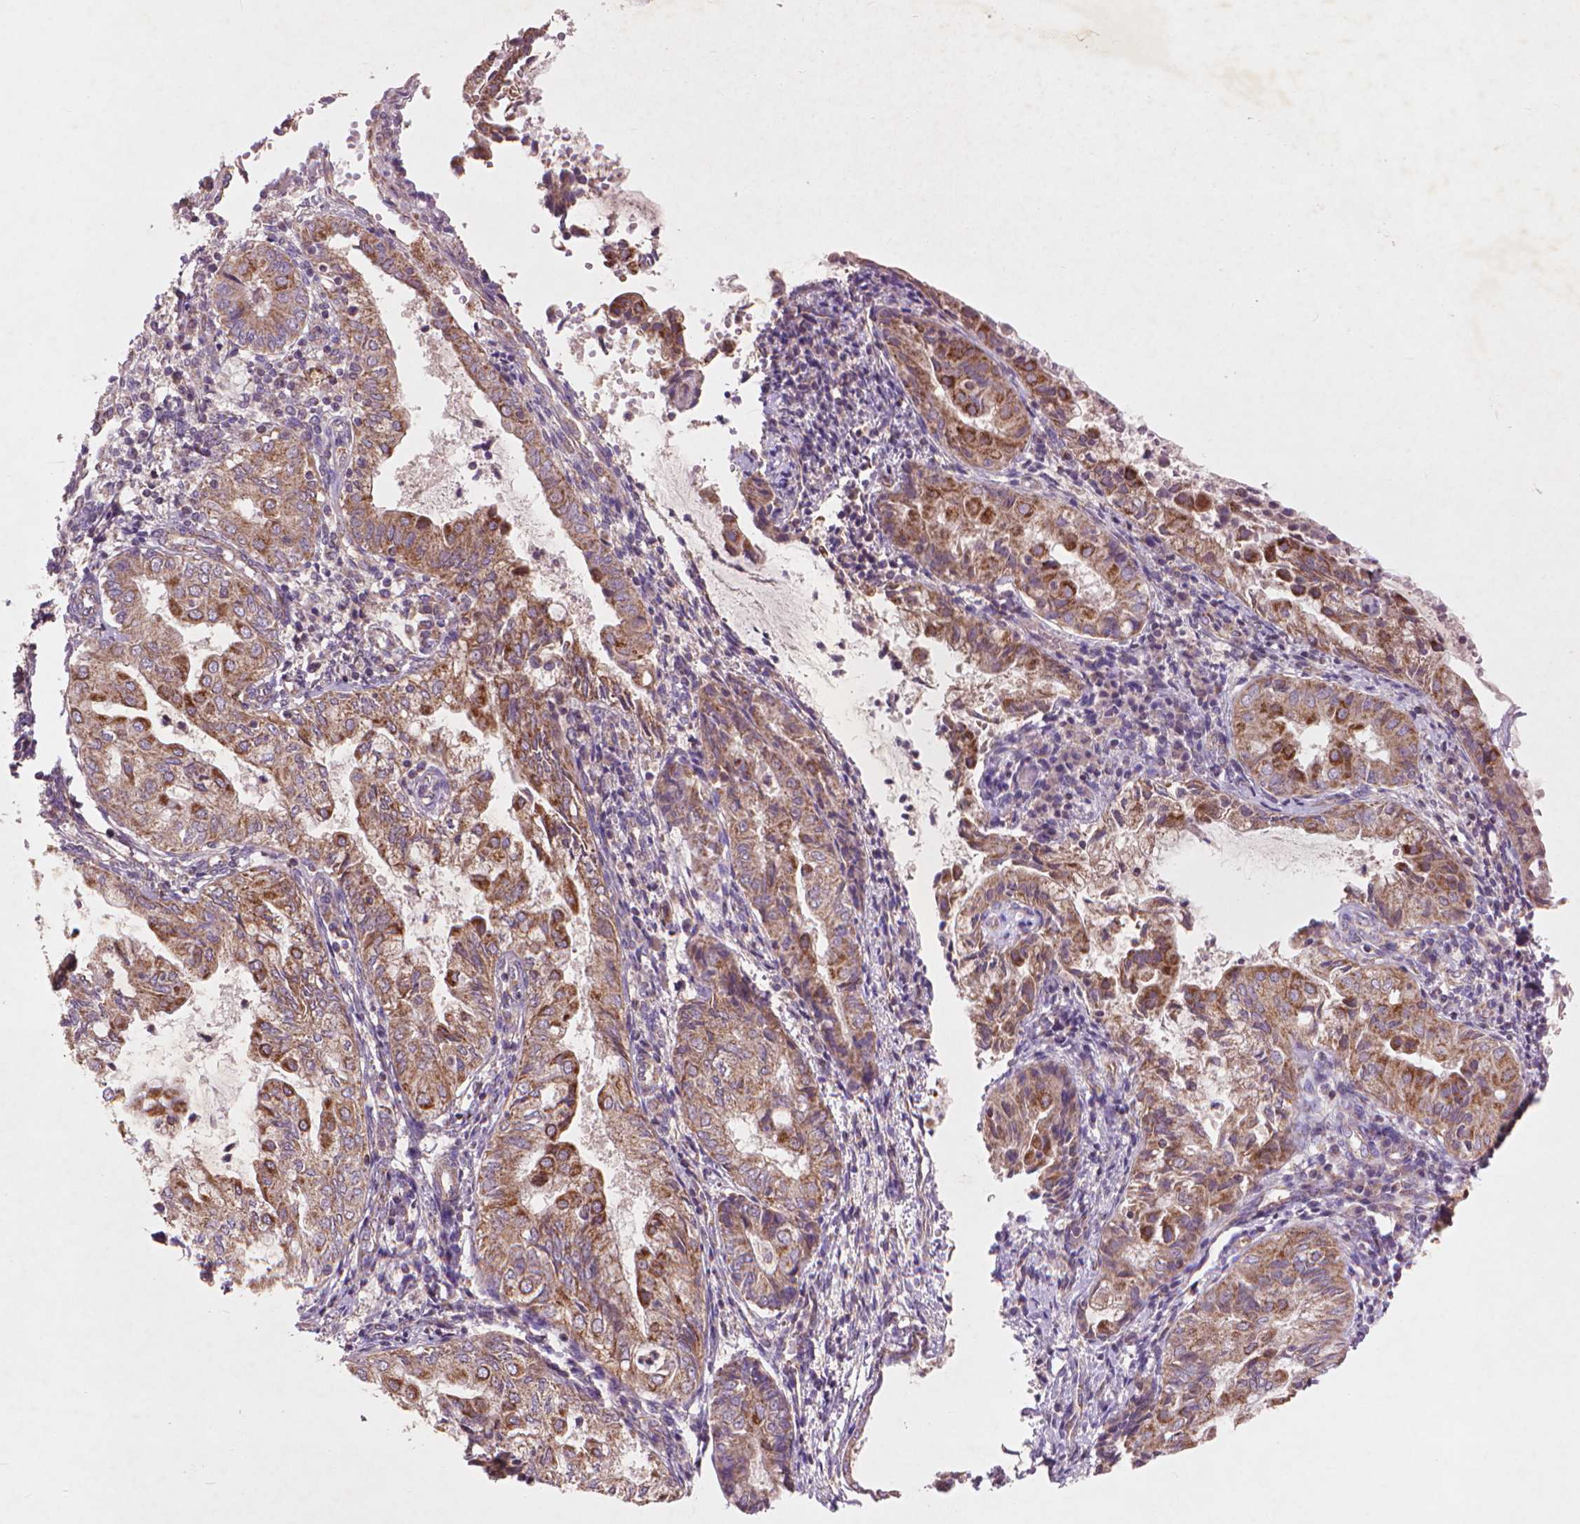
{"staining": {"intensity": "moderate", "quantity": ">75%", "location": "cytoplasmic/membranous"}, "tissue": "endometrial cancer", "cell_type": "Tumor cells", "image_type": "cancer", "snomed": [{"axis": "morphology", "description": "Adenocarcinoma, NOS"}, {"axis": "topography", "description": "Endometrium"}], "caption": "Tumor cells demonstrate moderate cytoplasmic/membranous staining in about >75% of cells in endometrial cancer (adenocarcinoma). The protein of interest is stained brown, and the nuclei are stained in blue (DAB IHC with brightfield microscopy, high magnification).", "gene": "NLRX1", "patient": {"sex": "female", "age": 68}}